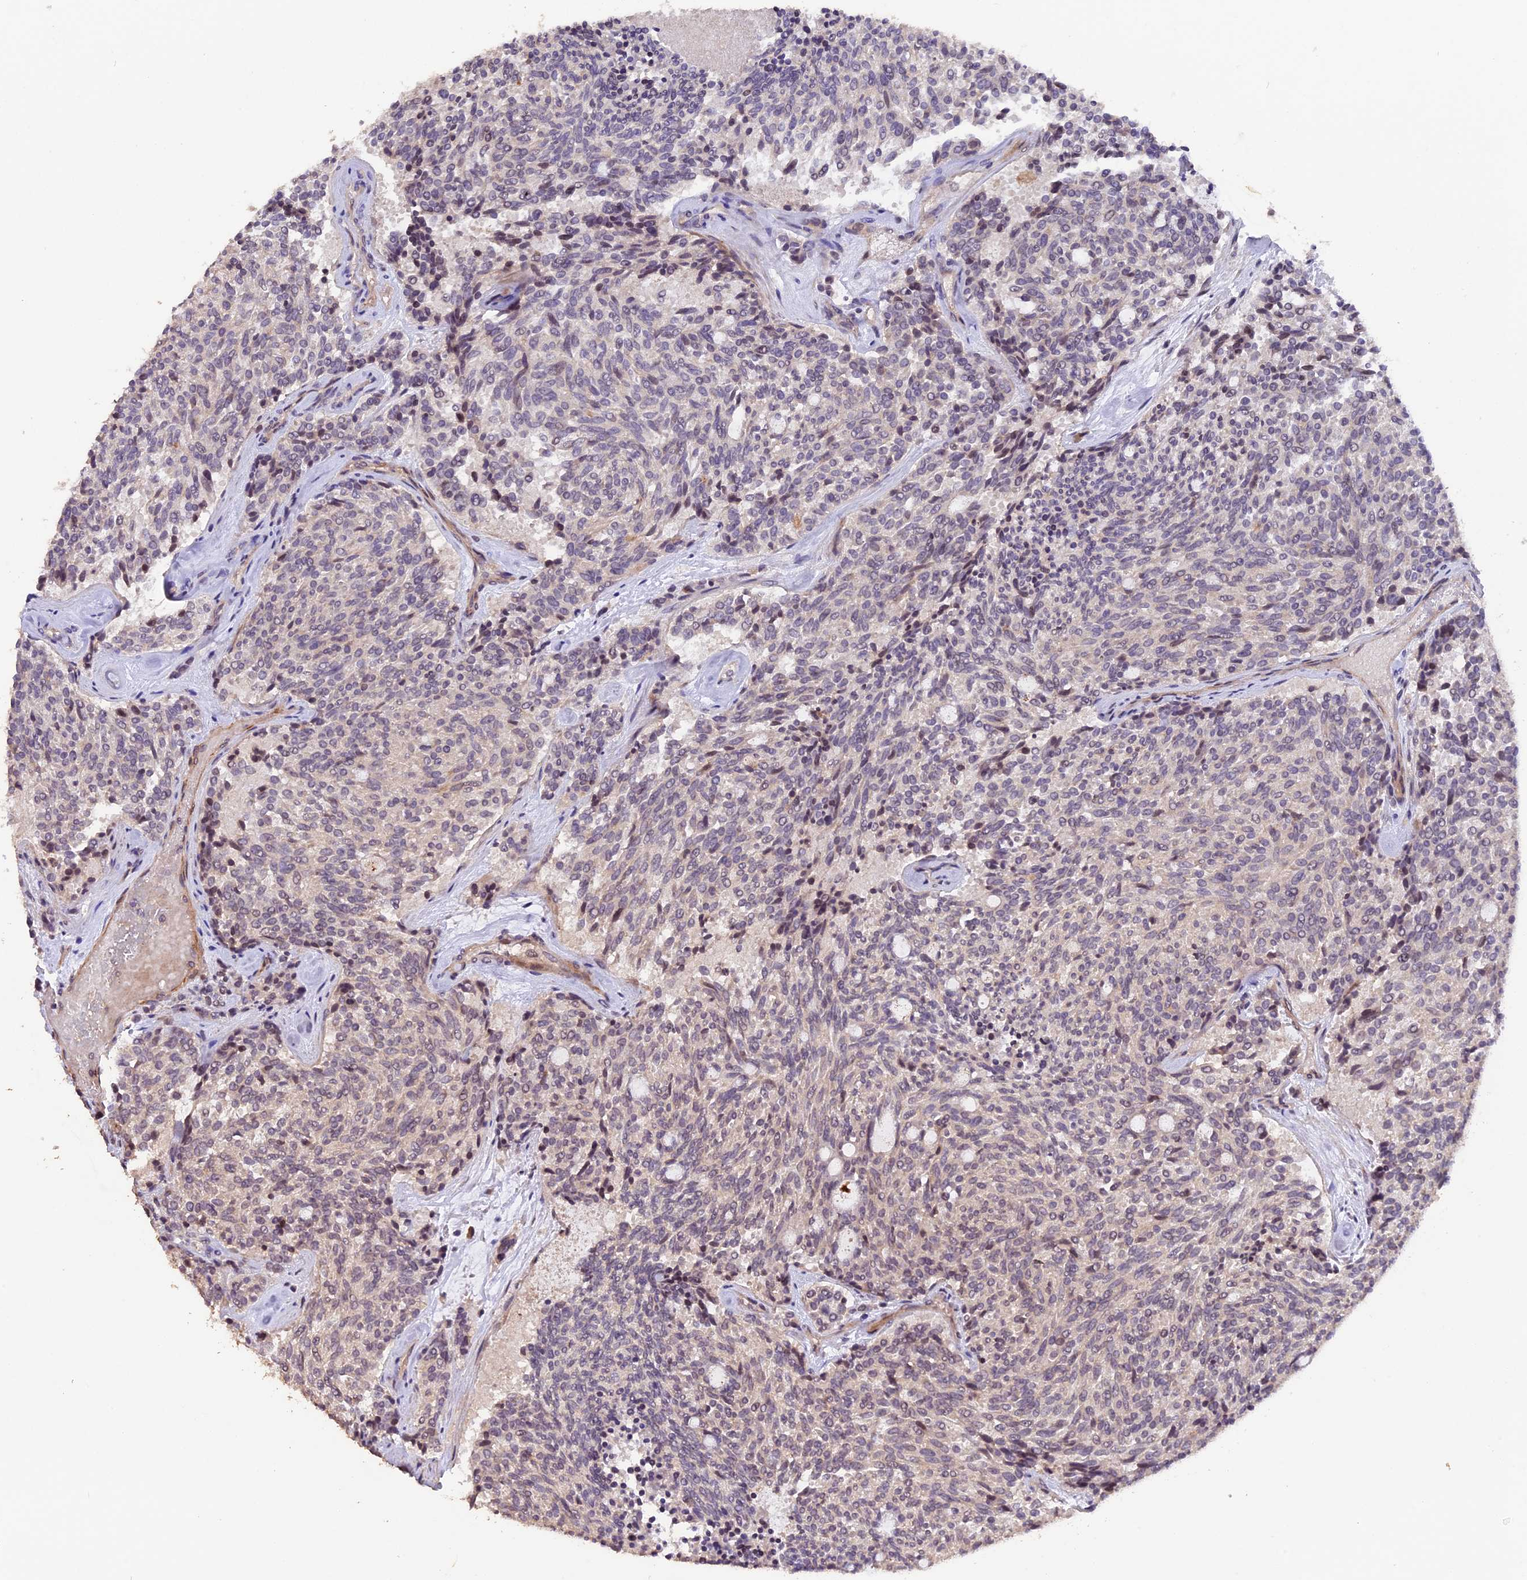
{"staining": {"intensity": "negative", "quantity": "none", "location": "none"}, "tissue": "carcinoid", "cell_type": "Tumor cells", "image_type": "cancer", "snomed": [{"axis": "morphology", "description": "Carcinoid, malignant, NOS"}, {"axis": "topography", "description": "Pancreas"}], "caption": "Tumor cells show no significant protein staining in carcinoid. (Stains: DAB immunohistochemistry (IHC) with hematoxylin counter stain, Microscopy: brightfield microscopy at high magnification).", "gene": "GNB5", "patient": {"sex": "female", "age": 54}}